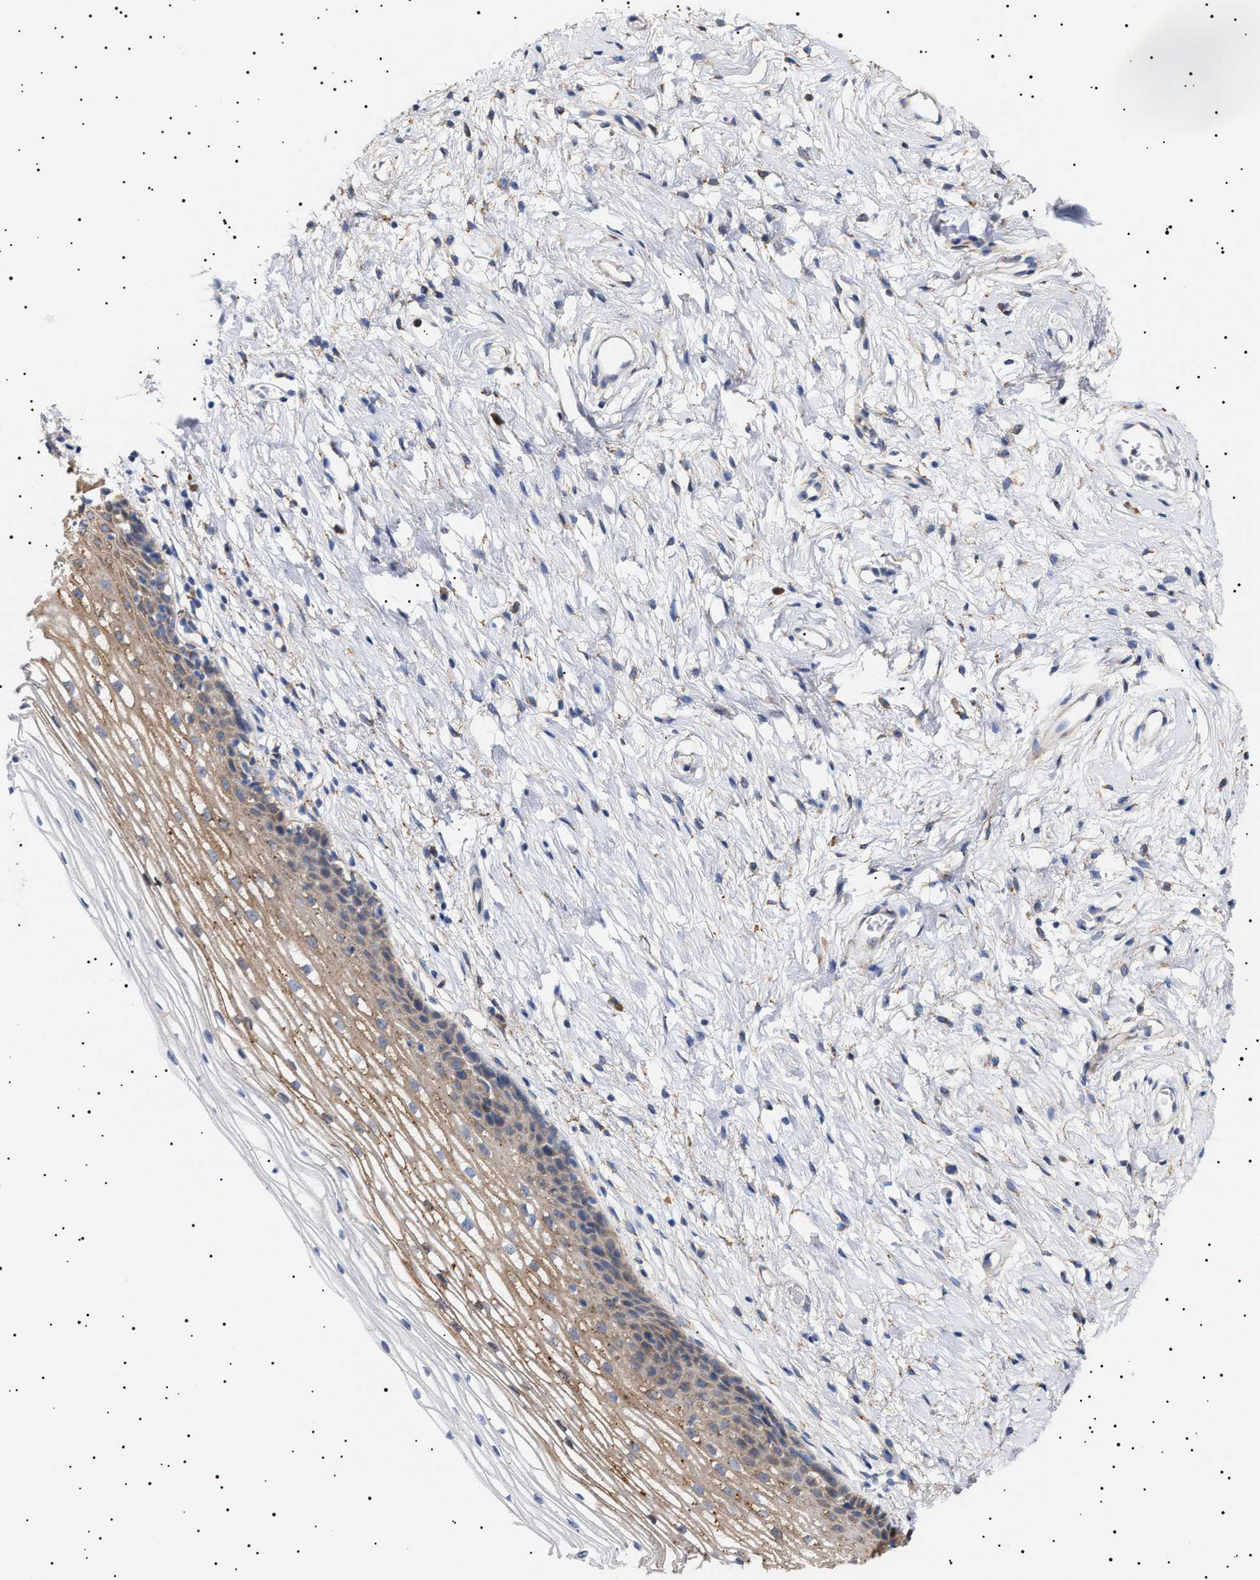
{"staining": {"intensity": "moderate", "quantity": ">75%", "location": "cytoplasmic/membranous"}, "tissue": "cervix", "cell_type": "Squamous epithelial cells", "image_type": "normal", "snomed": [{"axis": "morphology", "description": "Normal tissue, NOS"}, {"axis": "topography", "description": "Cervix"}], "caption": "This image reveals immunohistochemistry staining of benign human cervix, with medium moderate cytoplasmic/membranous positivity in approximately >75% of squamous epithelial cells.", "gene": "ERCC6L2", "patient": {"sex": "female", "age": 77}}